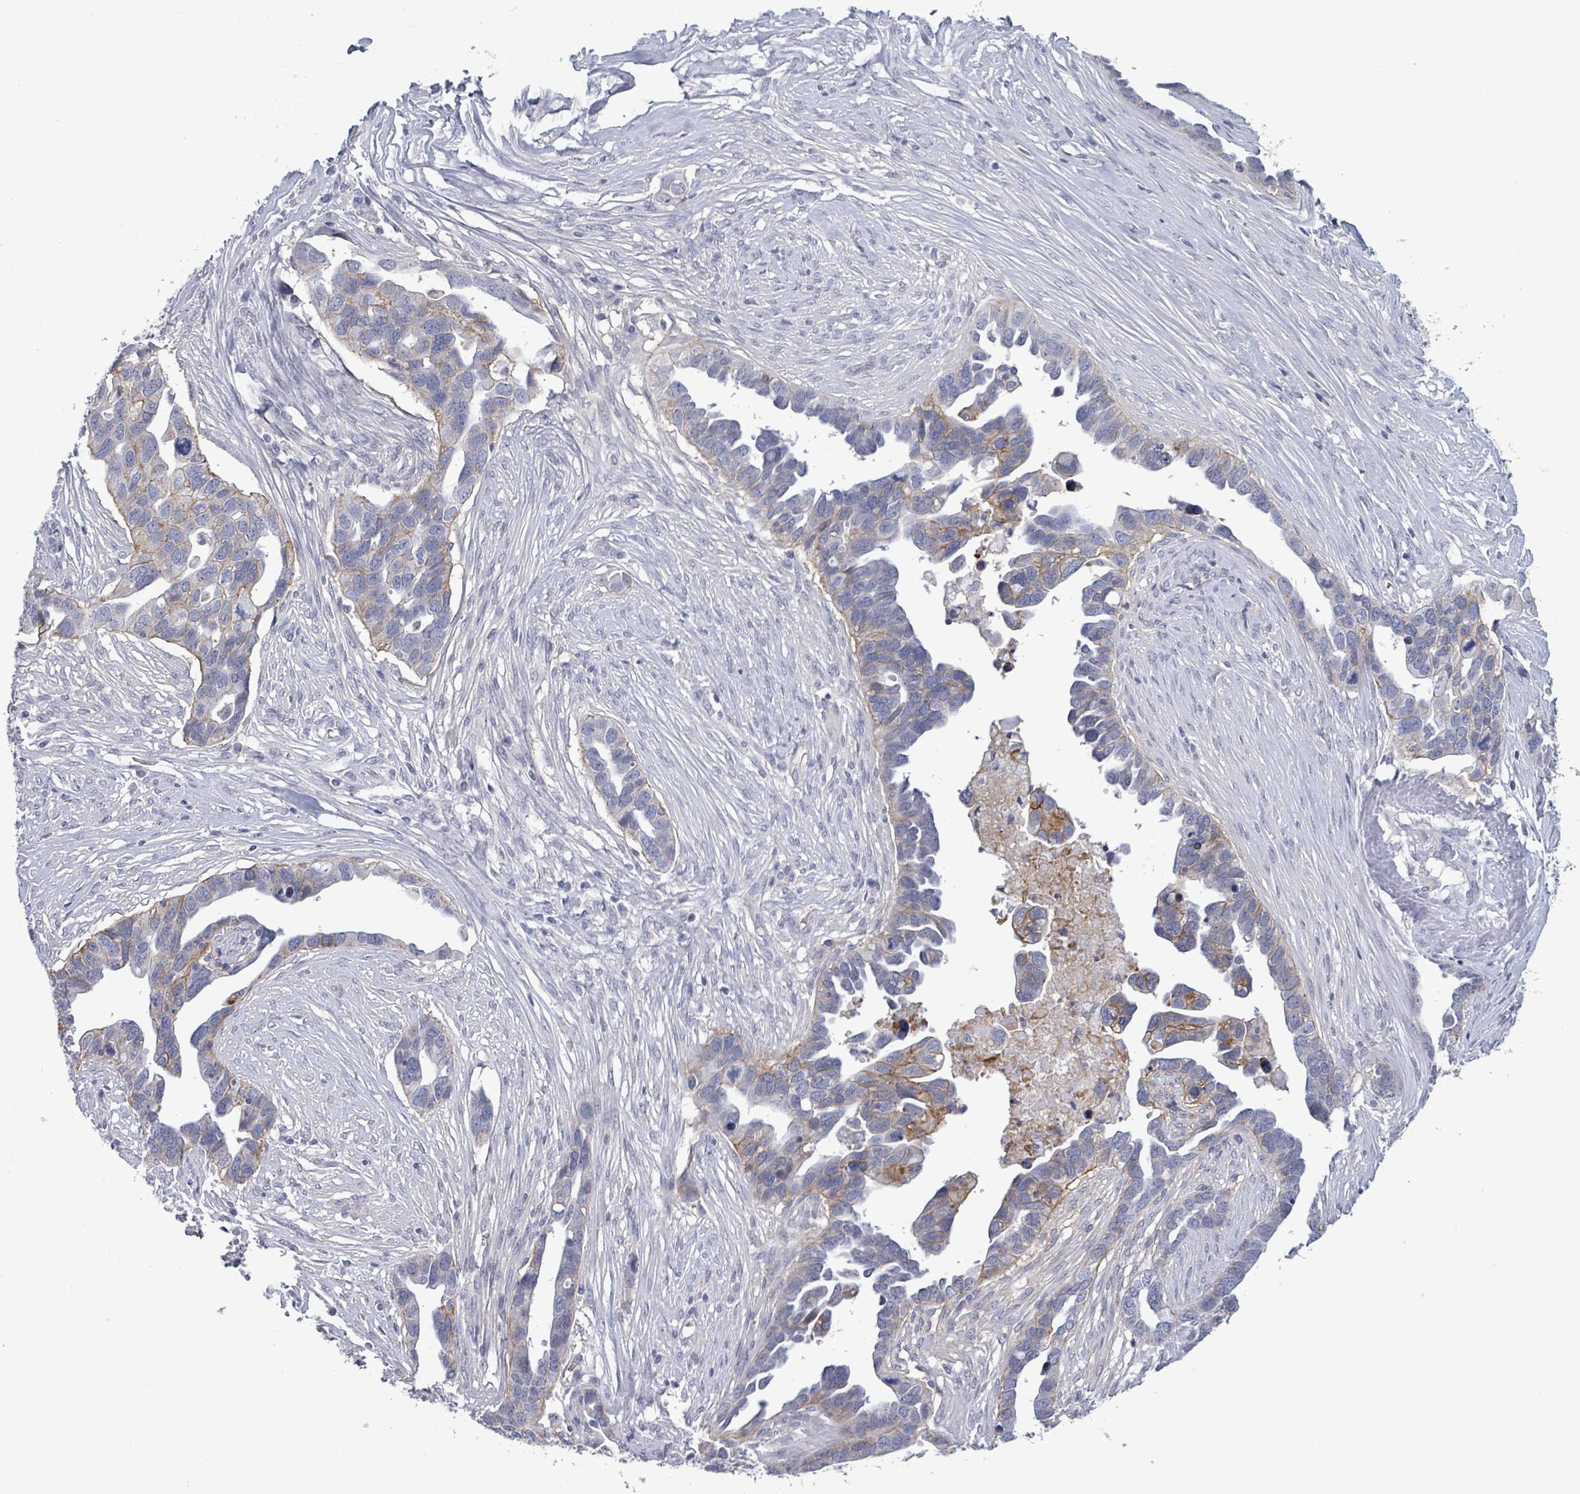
{"staining": {"intensity": "weak", "quantity": "<25%", "location": "cytoplasmic/membranous"}, "tissue": "ovarian cancer", "cell_type": "Tumor cells", "image_type": "cancer", "snomed": [{"axis": "morphology", "description": "Cystadenocarcinoma, serous, NOS"}, {"axis": "topography", "description": "Ovary"}], "caption": "Histopathology image shows no protein staining in tumor cells of serous cystadenocarcinoma (ovarian) tissue.", "gene": "BSG", "patient": {"sex": "female", "age": 54}}